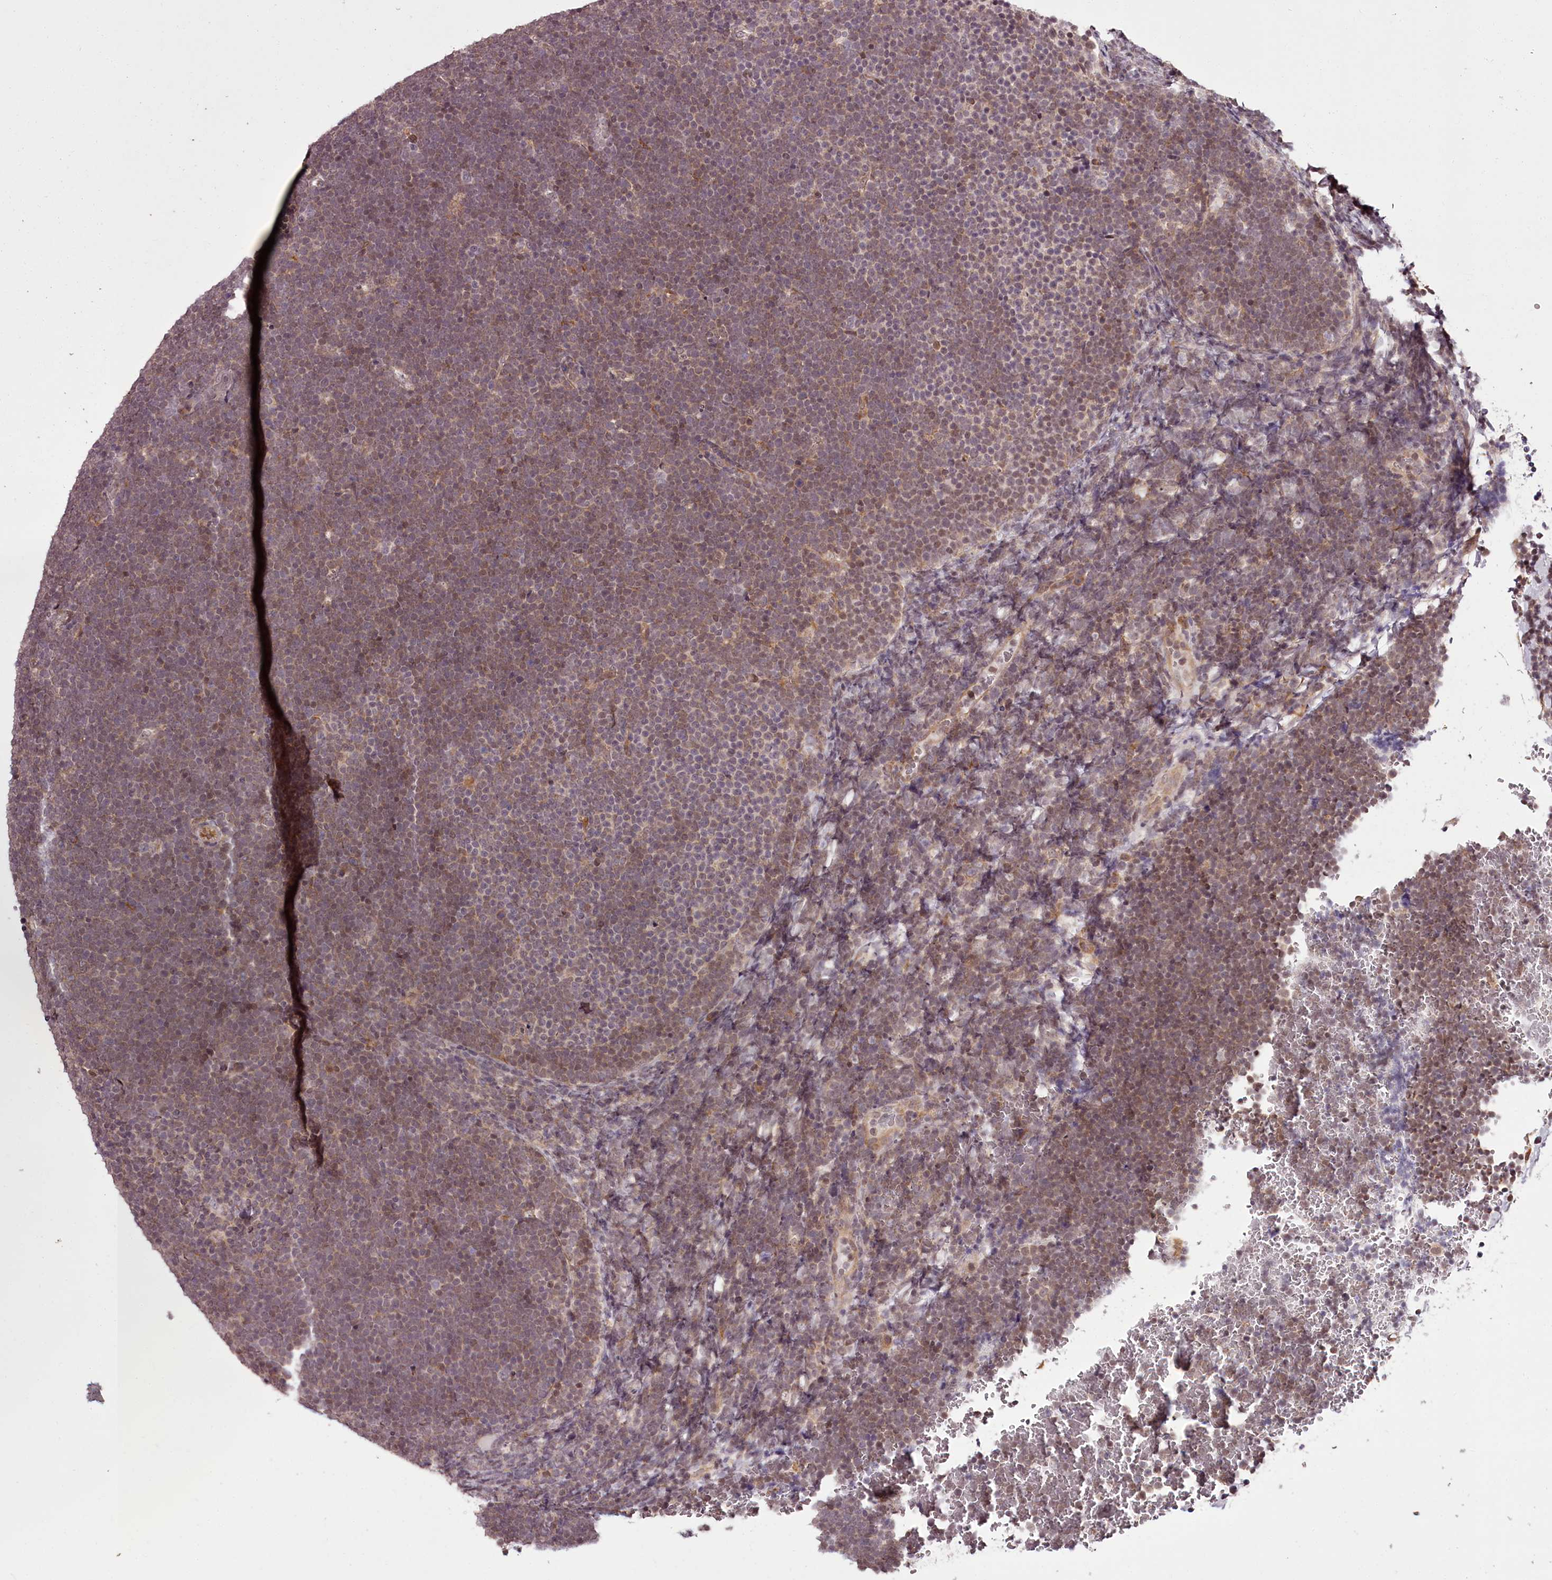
{"staining": {"intensity": "weak", "quantity": "25%-75%", "location": "cytoplasmic/membranous"}, "tissue": "lymphoma", "cell_type": "Tumor cells", "image_type": "cancer", "snomed": [{"axis": "morphology", "description": "Malignant lymphoma, non-Hodgkin's type, High grade"}, {"axis": "topography", "description": "Lymph node"}], "caption": "DAB immunohistochemical staining of human malignant lymphoma, non-Hodgkin's type (high-grade) demonstrates weak cytoplasmic/membranous protein staining in approximately 25%-75% of tumor cells.", "gene": "CCDC92", "patient": {"sex": "male", "age": 13}}